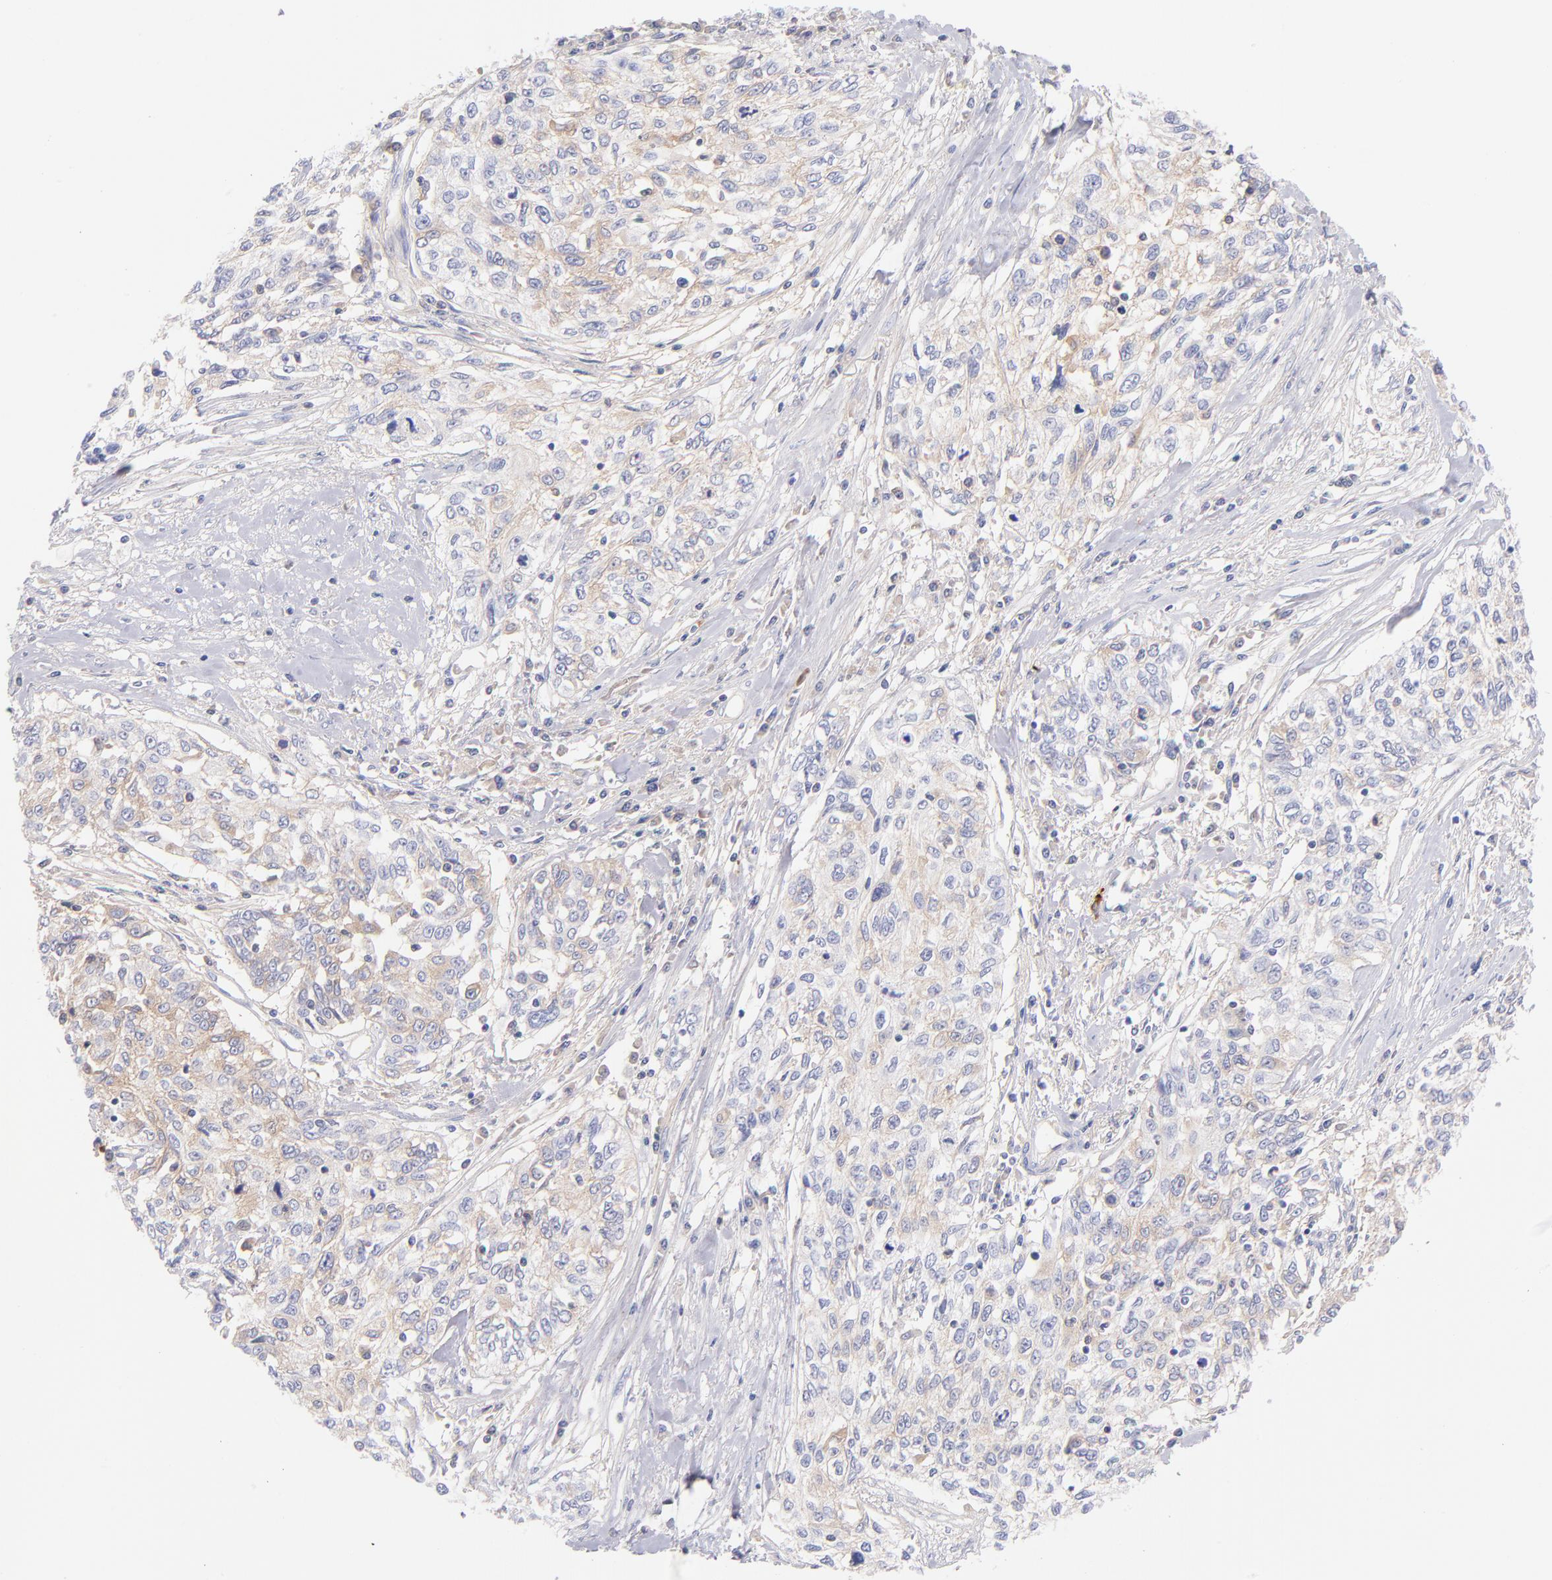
{"staining": {"intensity": "weak", "quantity": "25%-75%", "location": "cytoplasmic/membranous"}, "tissue": "cervical cancer", "cell_type": "Tumor cells", "image_type": "cancer", "snomed": [{"axis": "morphology", "description": "Squamous cell carcinoma, NOS"}, {"axis": "topography", "description": "Cervix"}], "caption": "Immunohistochemistry (IHC) histopathology image of neoplastic tissue: squamous cell carcinoma (cervical) stained using immunohistochemistry (IHC) shows low levels of weak protein expression localized specifically in the cytoplasmic/membranous of tumor cells, appearing as a cytoplasmic/membranous brown color.", "gene": "HP", "patient": {"sex": "female", "age": 57}}